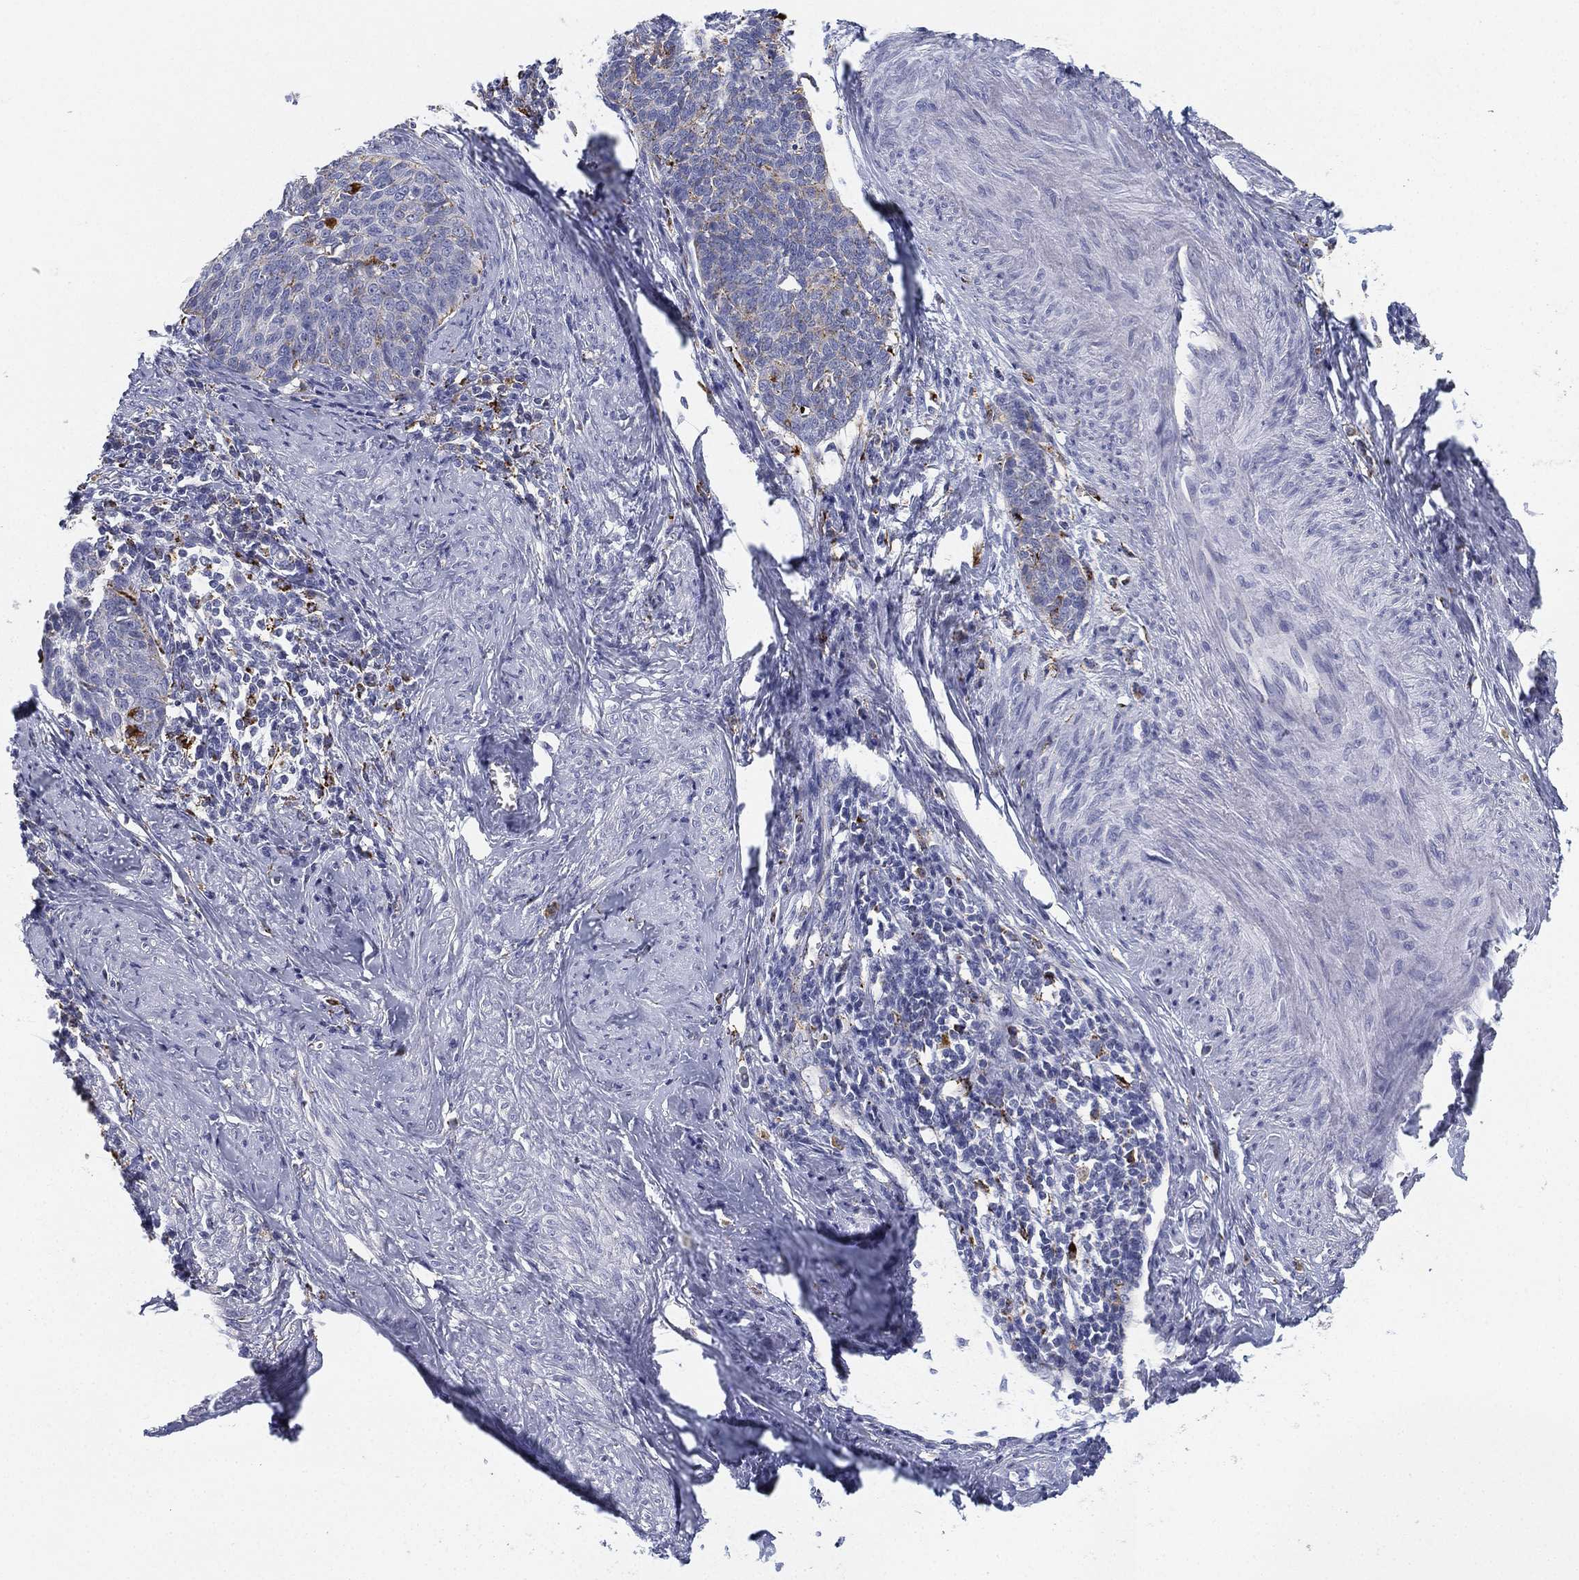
{"staining": {"intensity": "negative", "quantity": "none", "location": "none"}, "tissue": "cervical cancer", "cell_type": "Tumor cells", "image_type": "cancer", "snomed": [{"axis": "morphology", "description": "Normal tissue, NOS"}, {"axis": "morphology", "description": "Squamous cell carcinoma, NOS"}, {"axis": "topography", "description": "Cervix"}], "caption": "Cervical cancer (squamous cell carcinoma) was stained to show a protein in brown. There is no significant positivity in tumor cells.", "gene": "NPC2", "patient": {"sex": "female", "age": 39}}